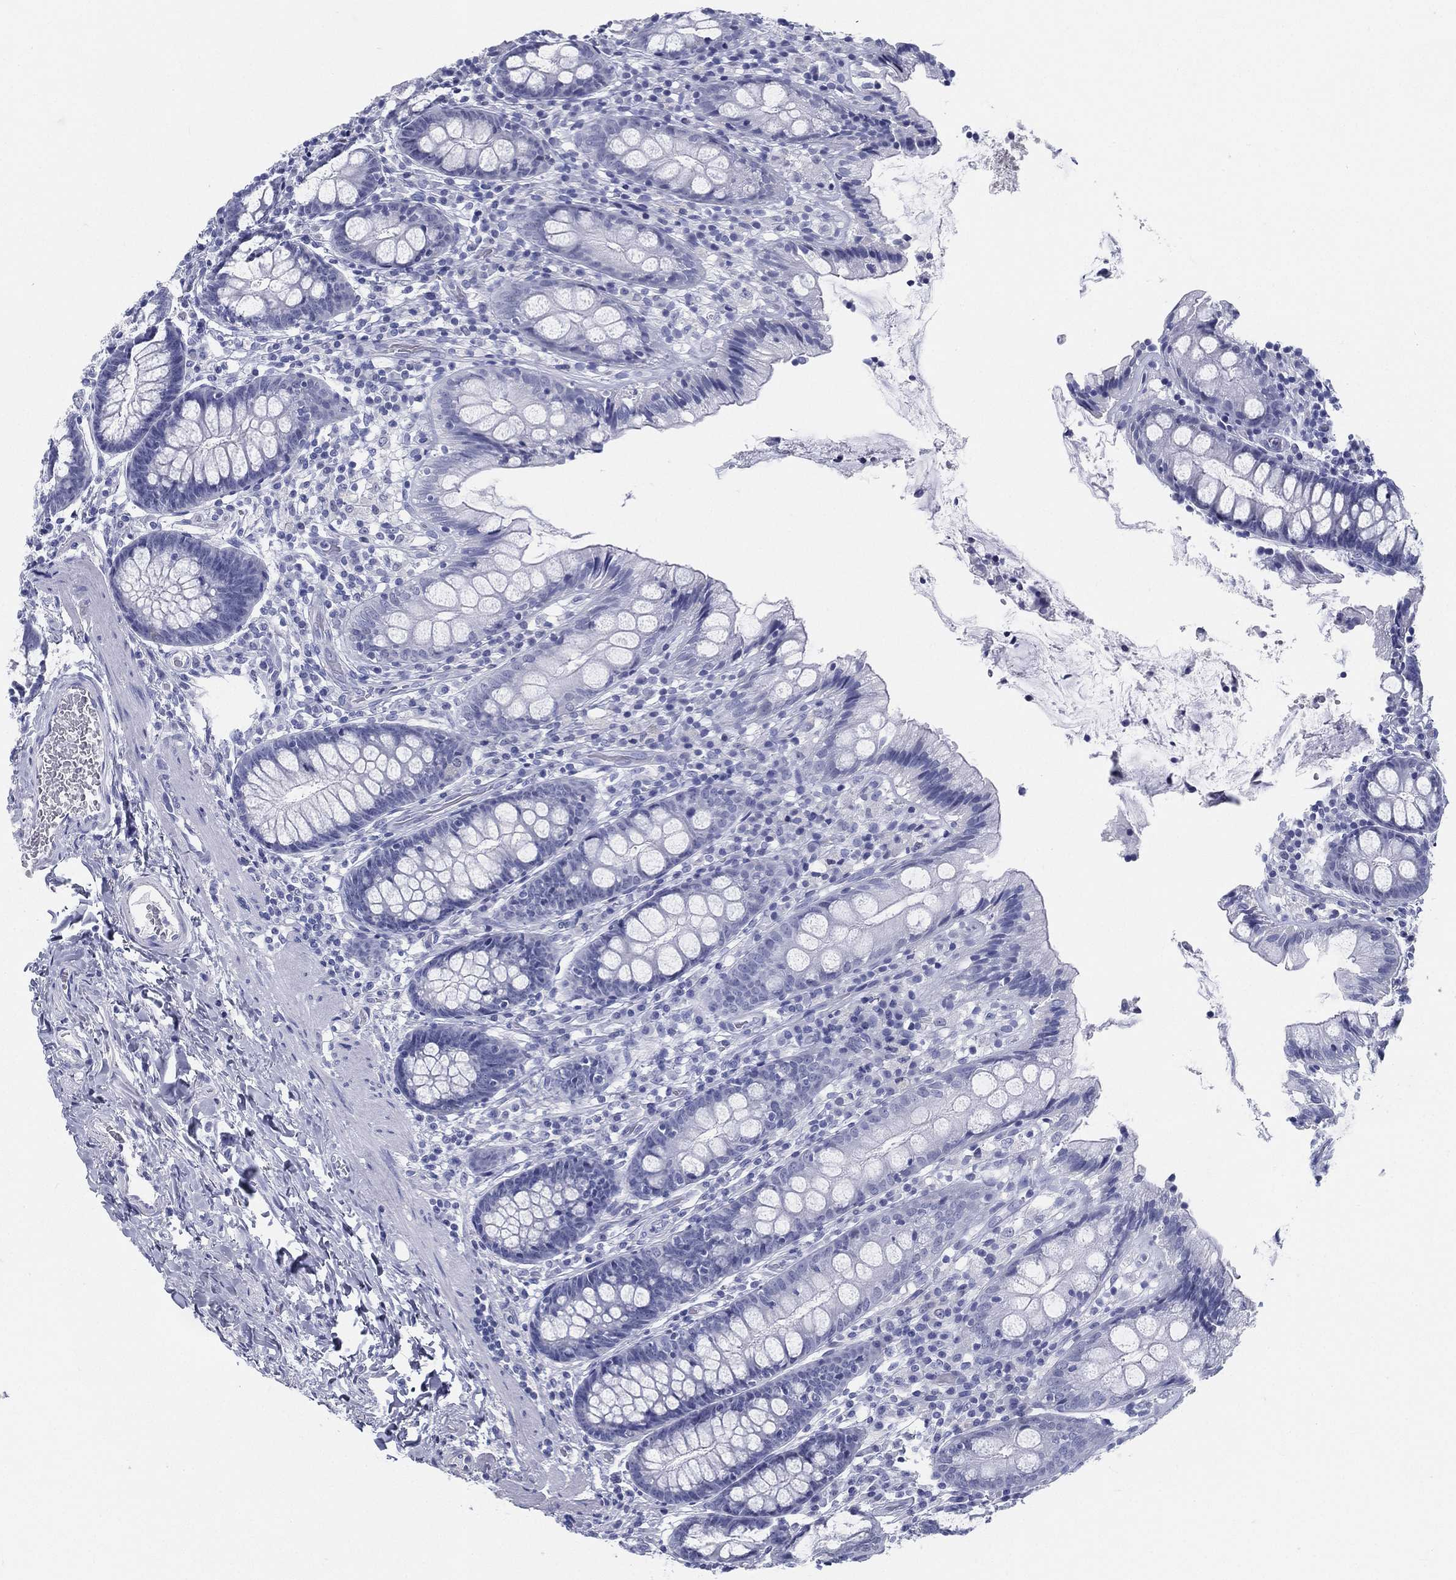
{"staining": {"intensity": "negative", "quantity": "none", "location": "none"}, "tissue": "colon", "cell_type": "Endothelial cells", "image_type": "normal", "snomed": [{"axis": "morphology", "description": "Normal tissue, NOS"}, {"axis": "topography", "description": "Colon"}], "caption": "A high-resolution histopathology image shows IHC staining of unremarkable colon, which shows no significant positivity in endothelial cells.", "gene": "ATP1B2", "patient": {"sex": "female", "age": 86}}